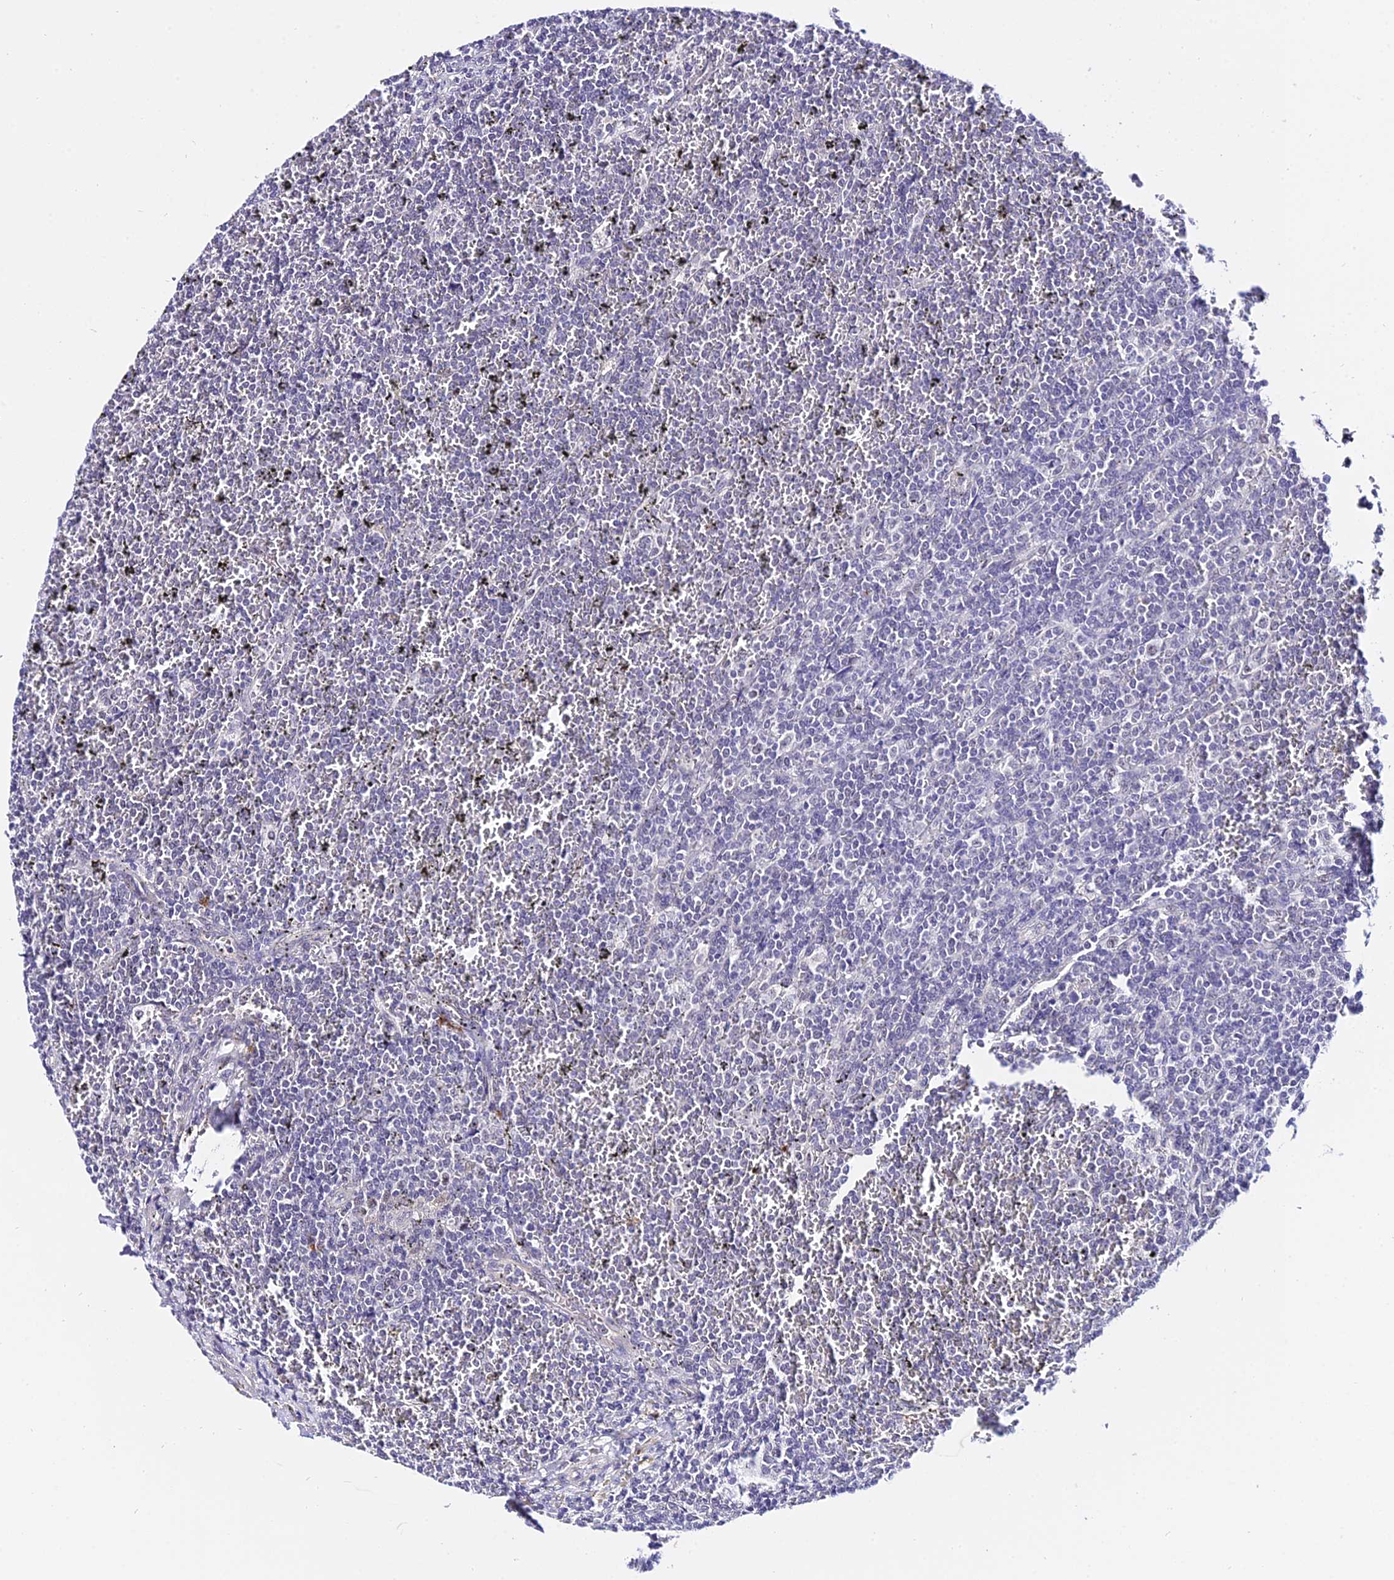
{"staining": {"intensity": "negative", "quantity": "none", "location": "none"}, "tissue": "lymphoma", "cell_type": "Tumor cells", "image_type": "cancer", "snomed": [{"axis": "morphology", "description": "Malignant lymphoma, non-Hodgkin's type, Low grade"}, {"axis": "topography", "description": "Spleen"}], "caption": "An IHC histopathology image of malignant lymphoma, non-Hodgkin's type (low-grade) is shown. There is no staining in tumor cells of malignant lymphoma, non-Hodgkin's type (low-grade).", "gene": "POLR2I", "patient": {"sex": "female", "age": 19}}